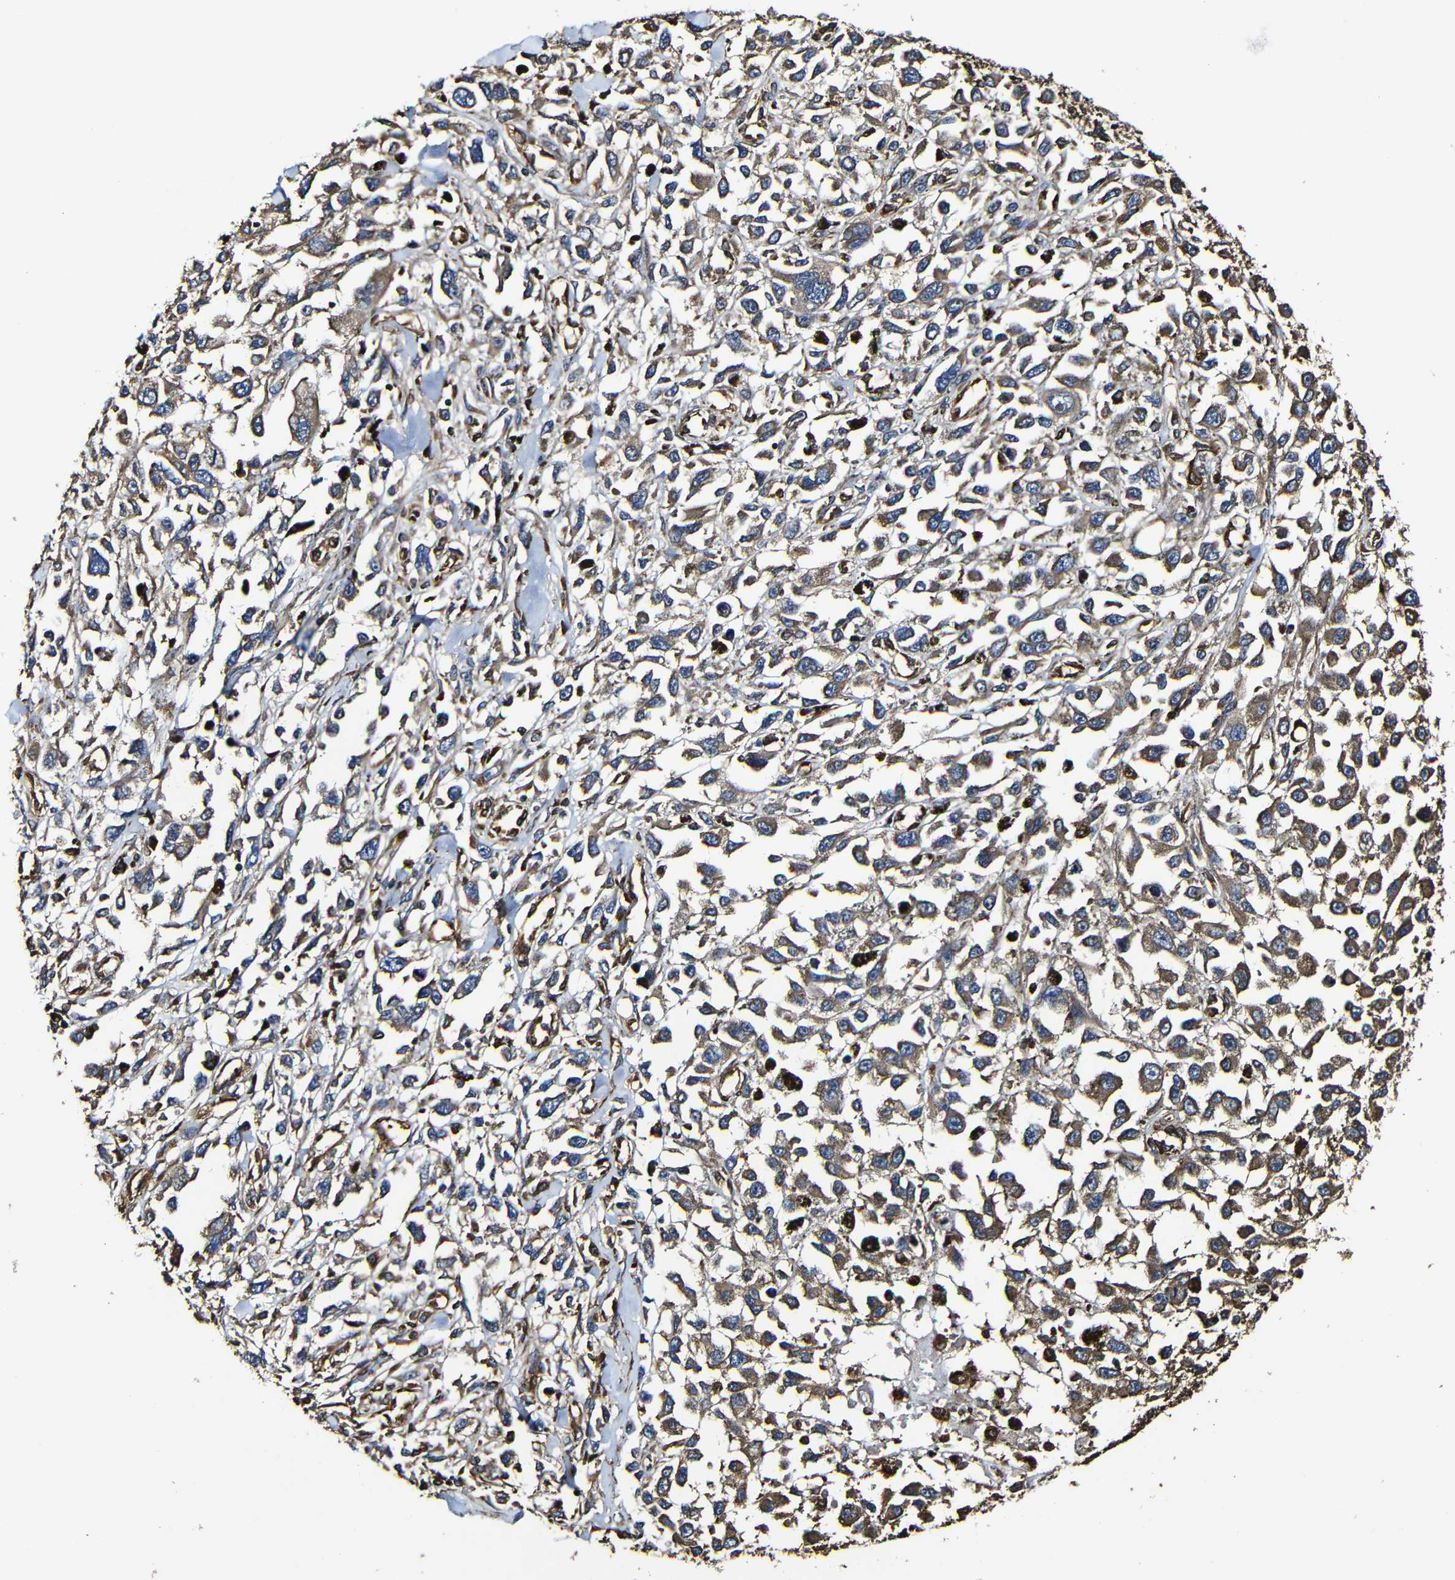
{"staining": {"intensity": "moderate", "quantity": ">75%", "location": "cytoplasmic/membranous"}, "tissue": "melanoma", "cell_type": "Tumor cells", "image_type": "cancer", "snomed": [{"axis": "morphology", "description": "Malignant melanoma, Metastatic site"}, {"axis": "topography", "description": "Lymph node"}], "caption": "An immunohistochemistry image of tumor tissue is shown. Protein staining in brown highlights moderate cytoplasmic/membranous positivity in melanoma within tumor cells.", "gene": "MSN", "patient": {"sex": "male", "age": 59}}